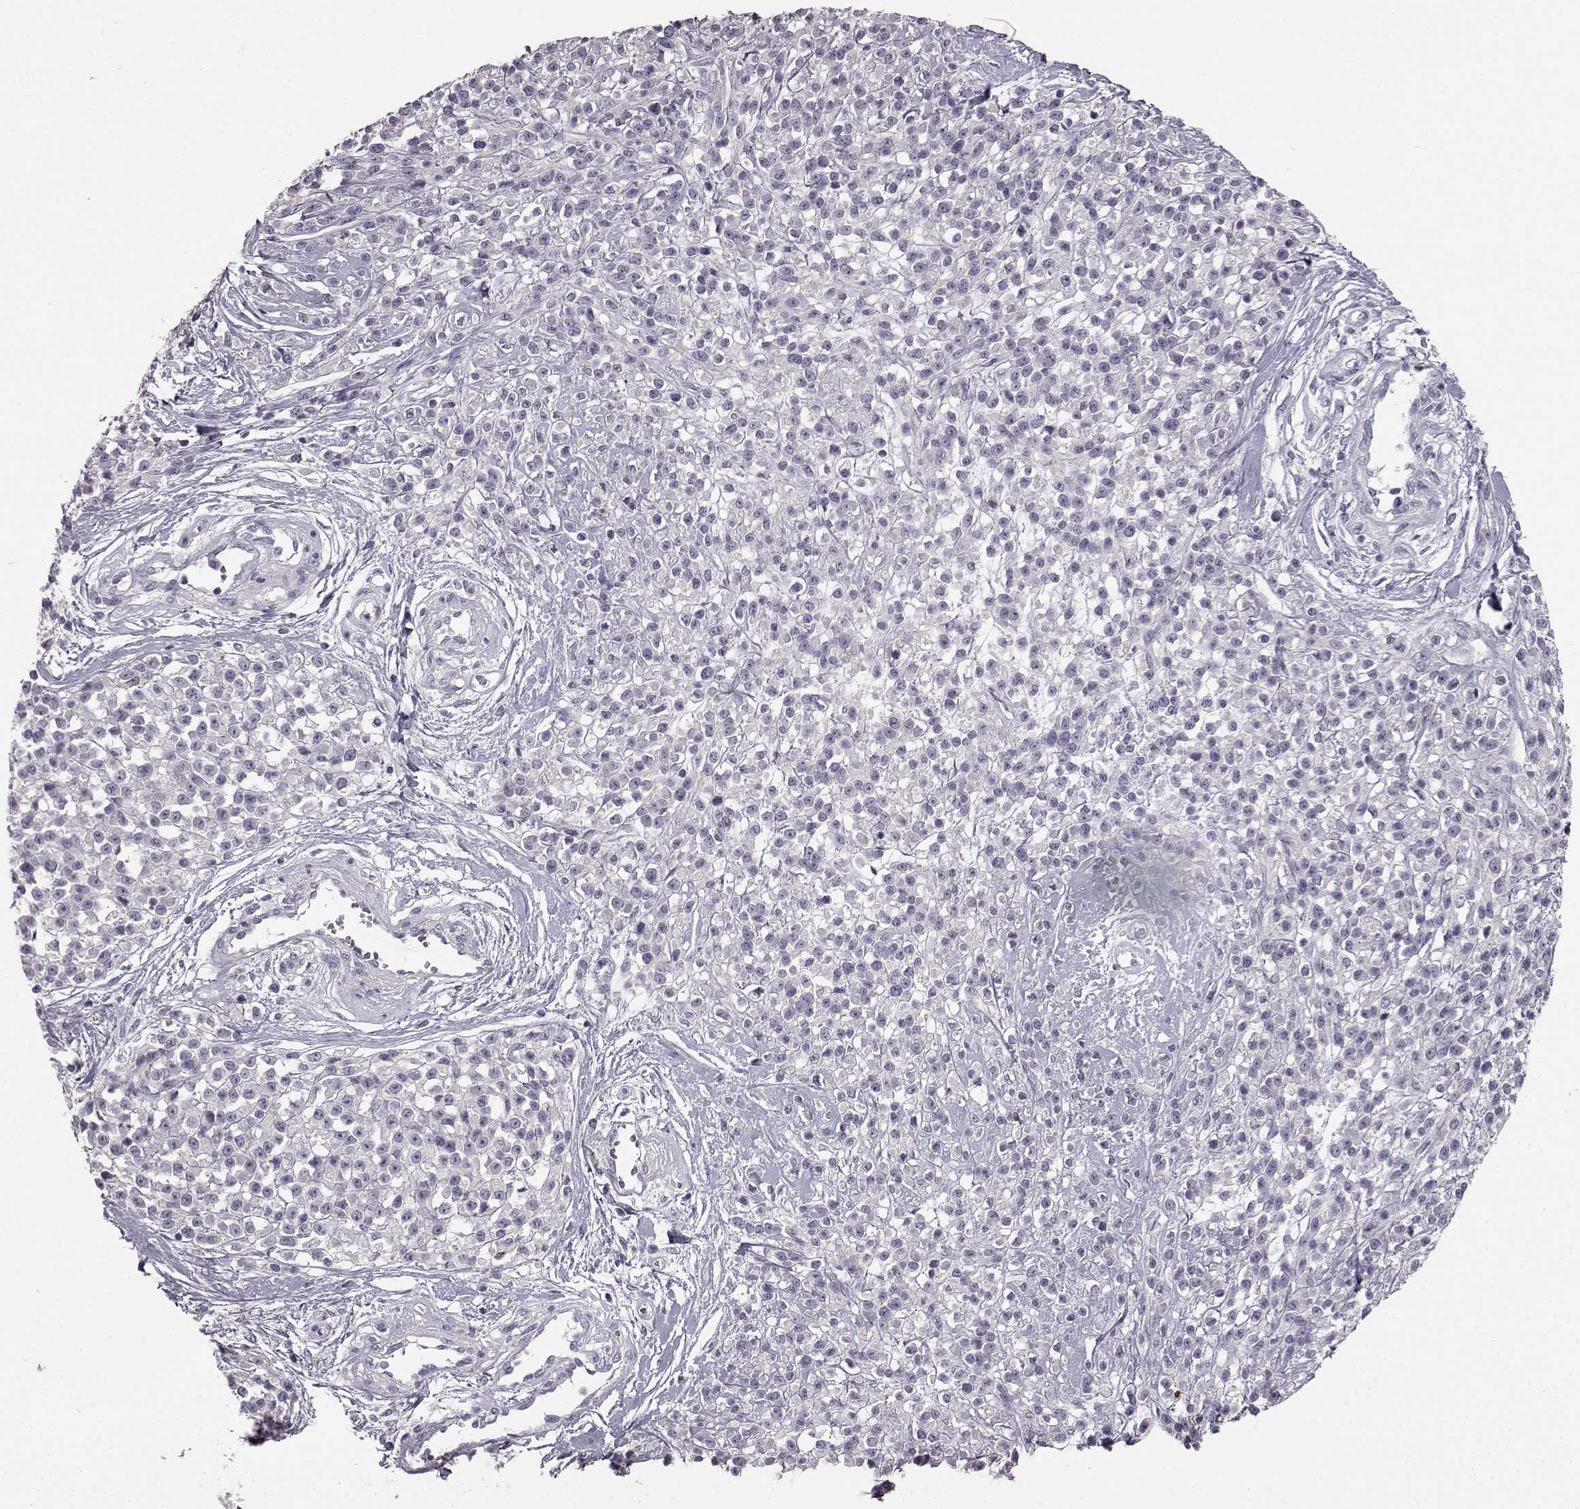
{"staining": {"intensity": "negative", "quantity": "none", "location": "none"}, "tissue": "melanoma", "cell_type": "Tumor cells", "image_type": "cancer", "snomed": [{"axis": "morphology", "description": "Malignant melanoma, NOS"}, {"axis": "topography", "description": "Skin"}, {"axis": "topography", "description": "Skin of trunk"}], "caption": "IHC of human melanoma displays no staining in tumor cells.", "gene": "KRT85", "patient": {"sex": "male", "age": 74}}